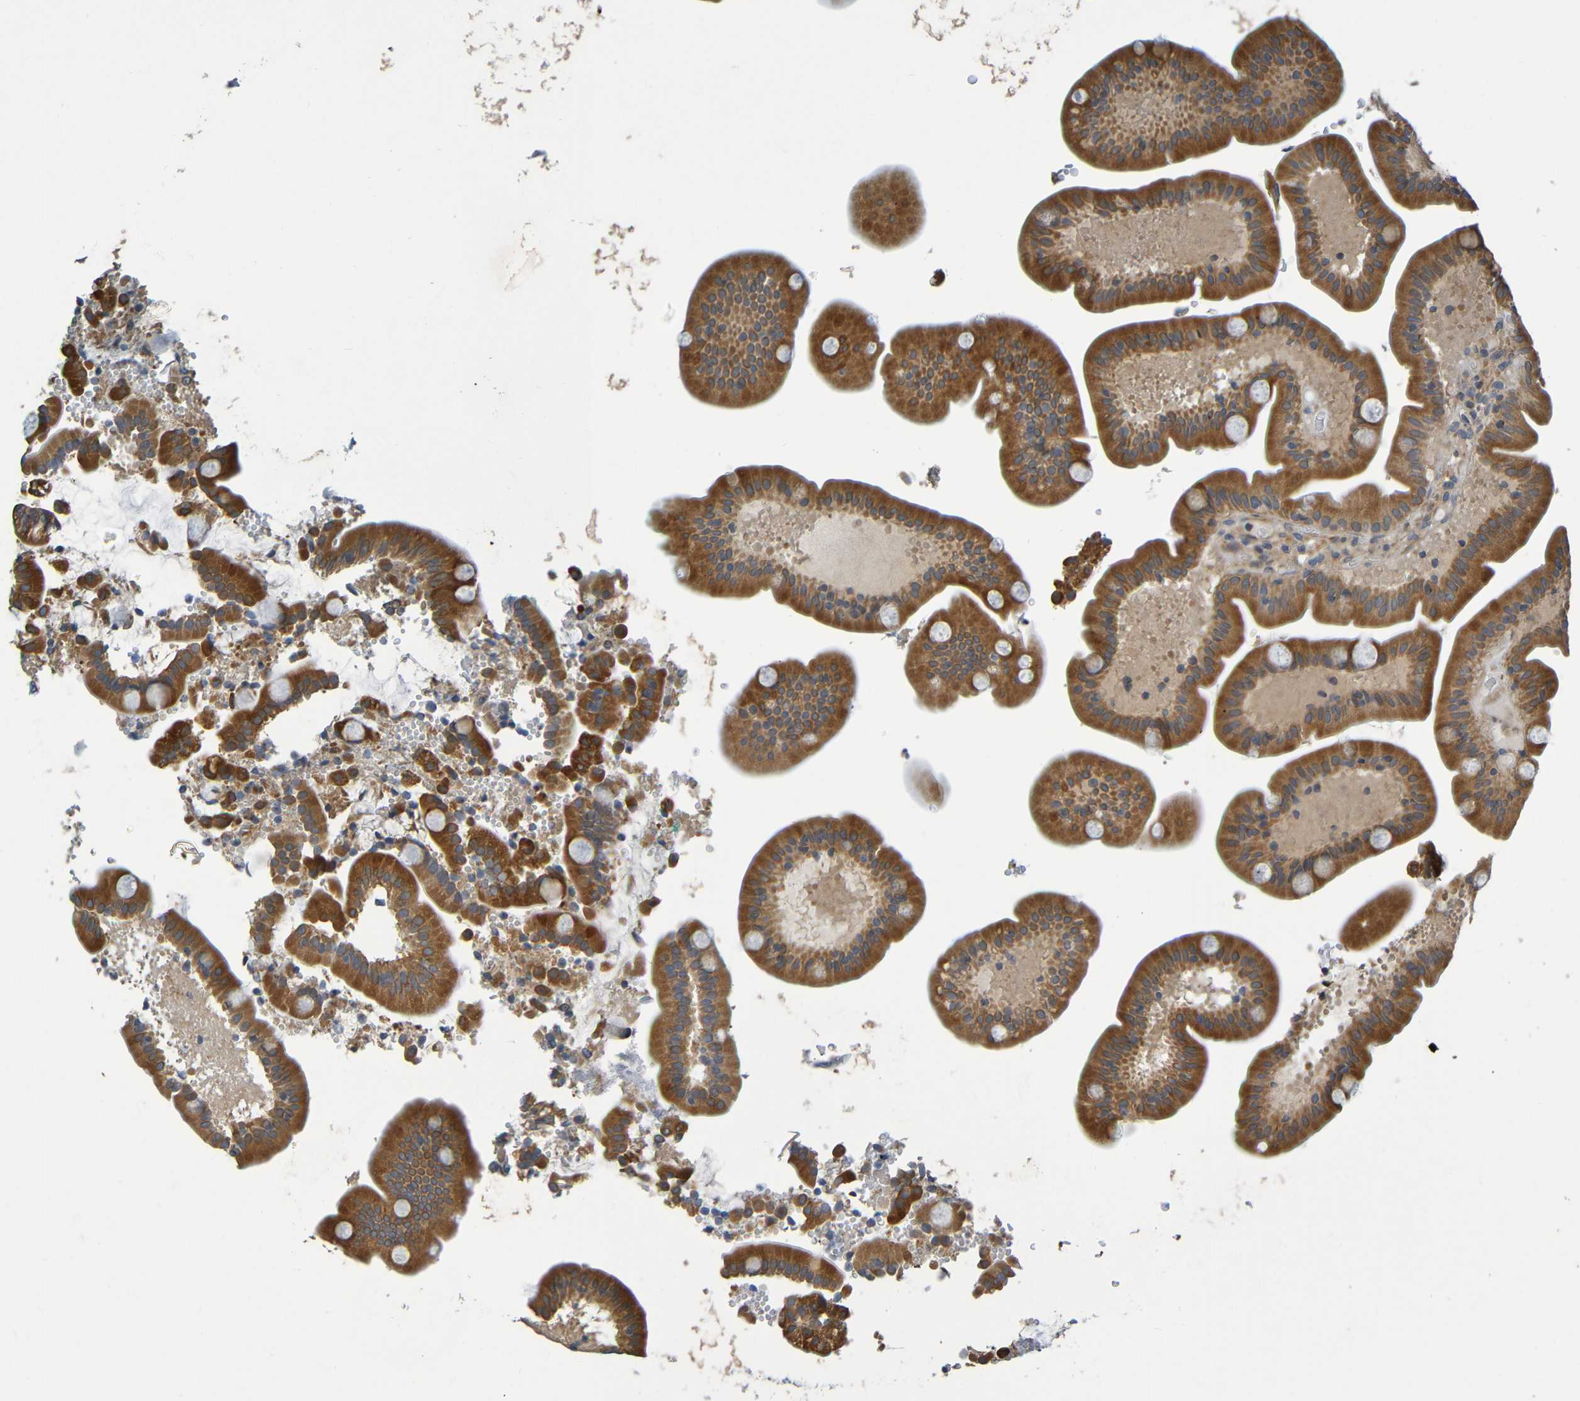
{"staining": {"intensity": "moderate", "quantity": ">75%", "location": "cytoplasmic/membranous"}, "tissue": "duodenum", "cell_type": "Glandular cells", "image_type": "normal", "snomed": [{"axis": "morphology", "description": "Normal tissue, NOS"}, {"axis": "topography", "description": "Duodenum"}], "caption": "Glandular cells show medium levels of moderate cytoplasmic/membranous expression in approximately >75% of cells in unremarkable duodenum. (Brightfield microscopy of DAB IHC at high magnification).", "gene": "CYP4F2", "patient": {"sex": "male", "age": 54}}